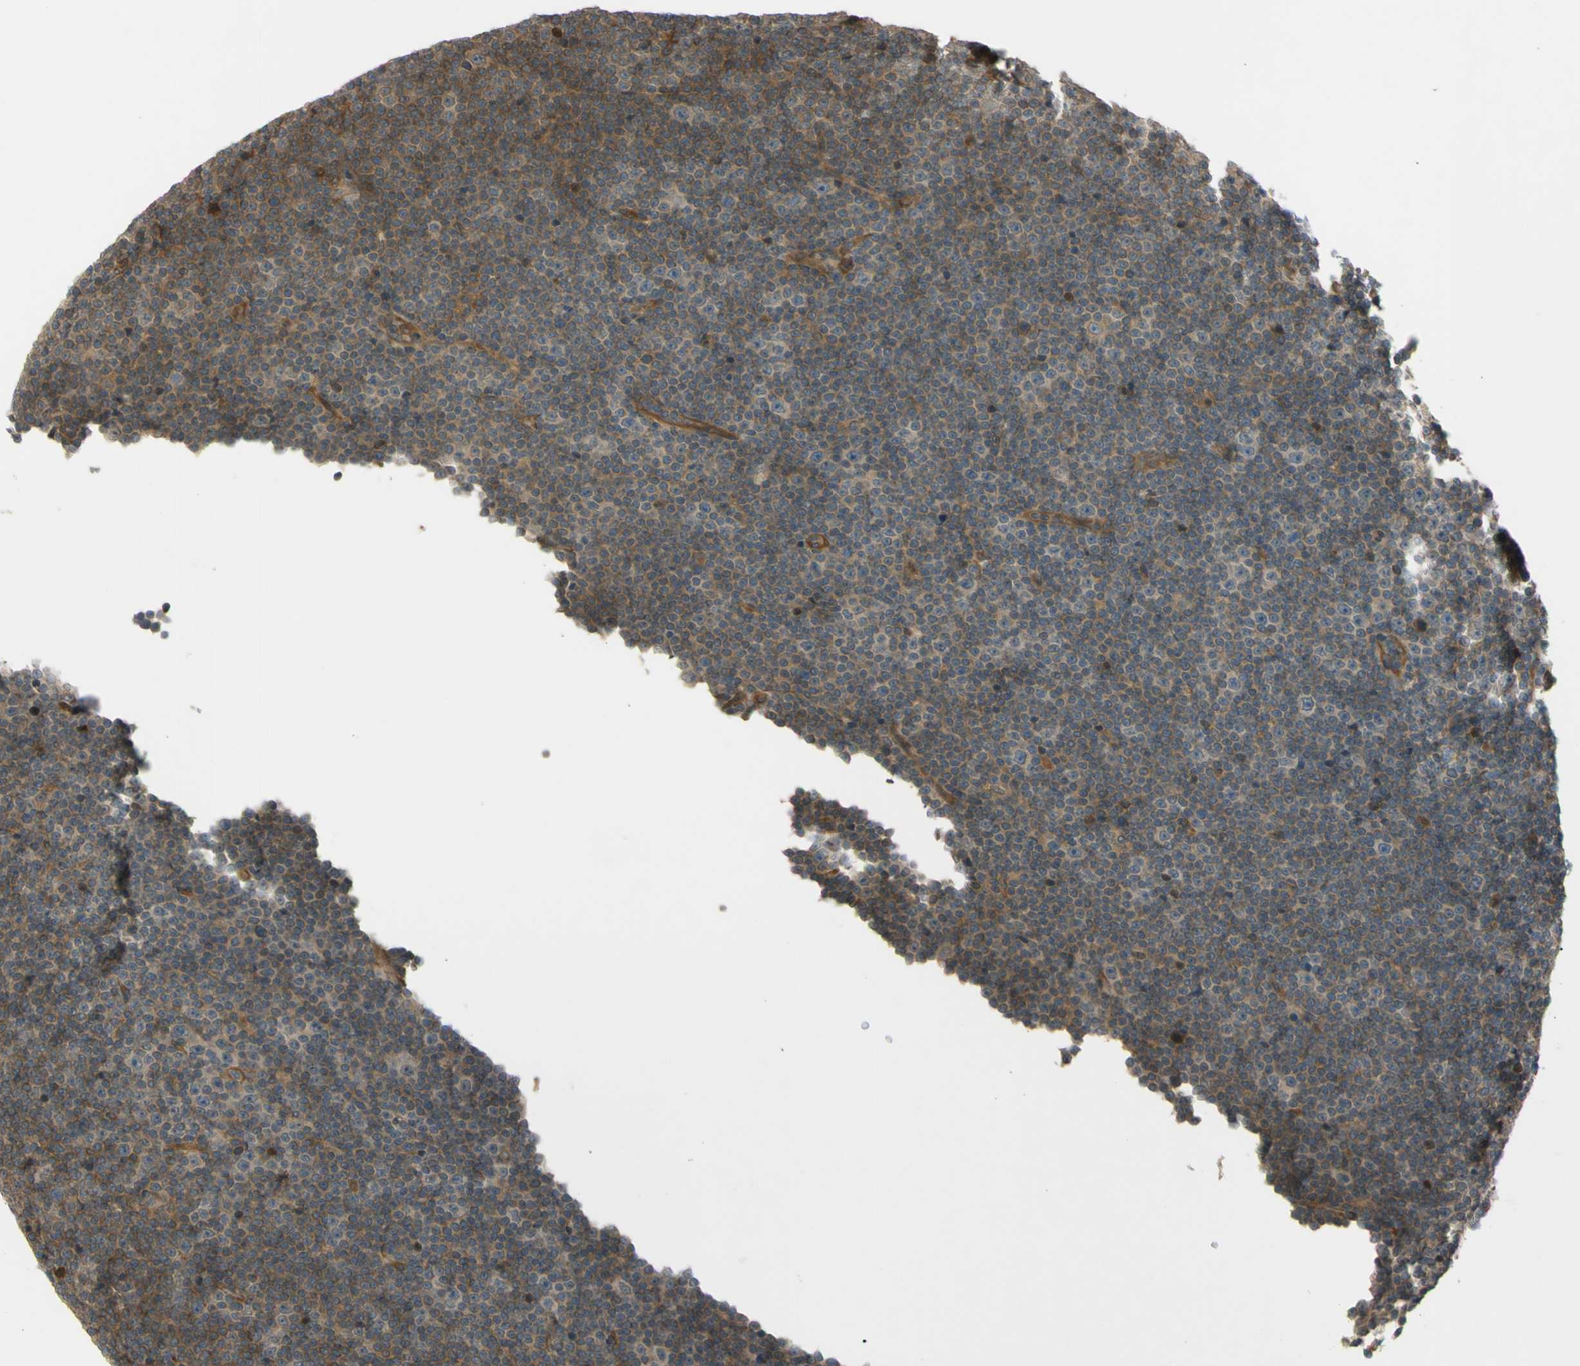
{"staining": {"intensity": "weak", "quantity": ">75%", "location": "cytoplasmic/membranous"}, "tissue": "lymphoma", "cell_type": "Tumor cells", "image_type": "cancer", "snomed": [{"axis": "morphology", "description": "Malignant lymphoma, non-Hodgkin's type, Low grade"}, {"axis": "topography", "description": "Lymph node"}], "caption": "A micrograph showing weak cytoplasmic/membranous positivity in about >75% of tumor cells in lymphoma, as visualized by brown immunohistochemical staining.", "gene": "FLII", "patient": {"sex": "female", "age": 67}}